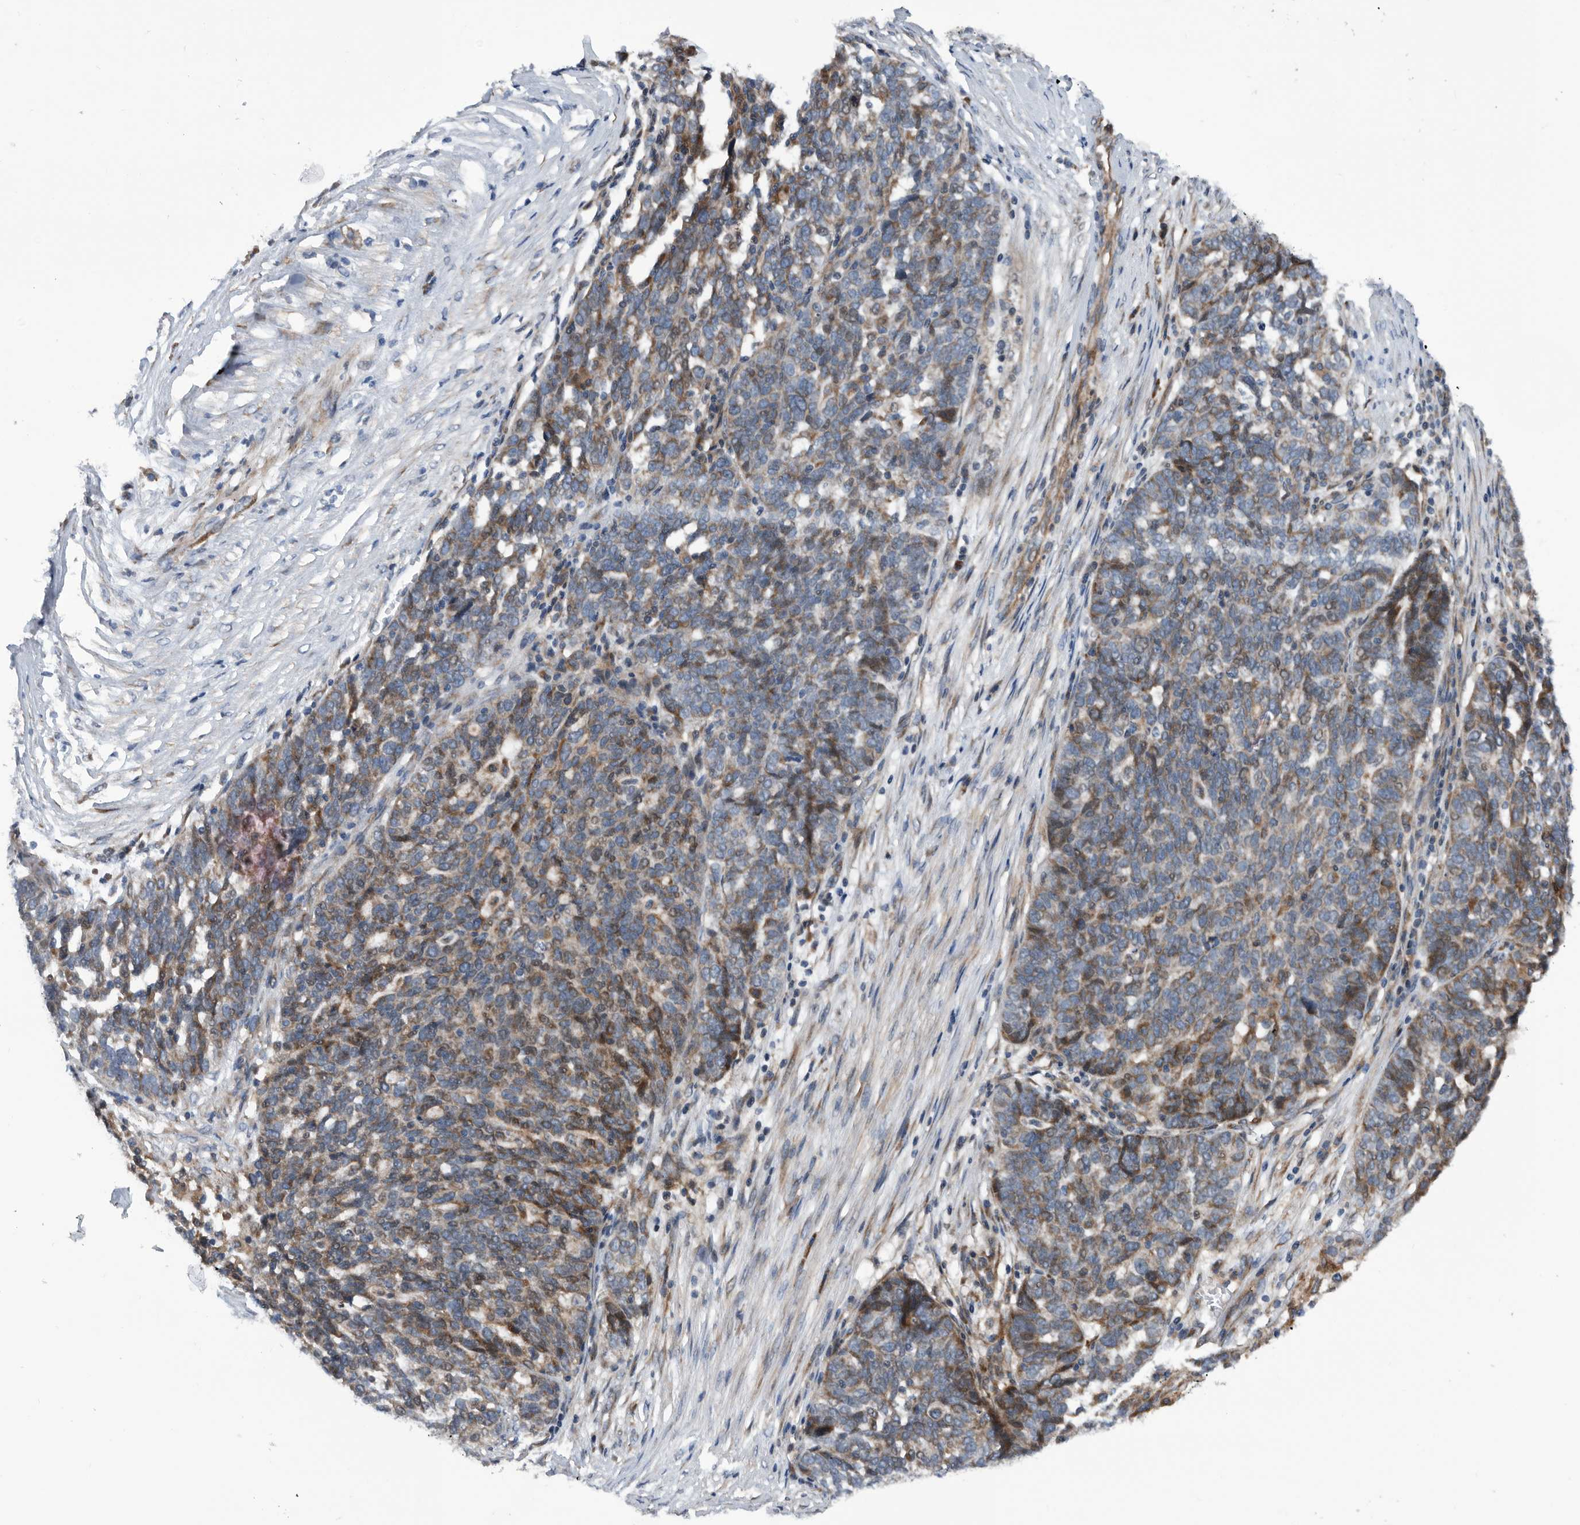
{"staining": {"intensity": "moderate", "quantity": "25%-75%", "location": "cytoplasmic/membranous"}, "tissue": "ovarian cancer", "cell_type": "Tumor cells", "image_type": "cancer", "snomed": [{"axis": "morphology", "description": "Cystadenocarcinoma, serous, NOS"}, {"axis": "topography", "description": "Ovary"}], "caption": "Protein staining by immunohistochemistry (IHC) reveals moderate cytoplasmic/membranous staining in approximately 25%-75% of tumor cells in serous cystadenocarcinoma (ovarian).", "gene": "SERINC2", "patient": {"sex": "female", "age": 59}}